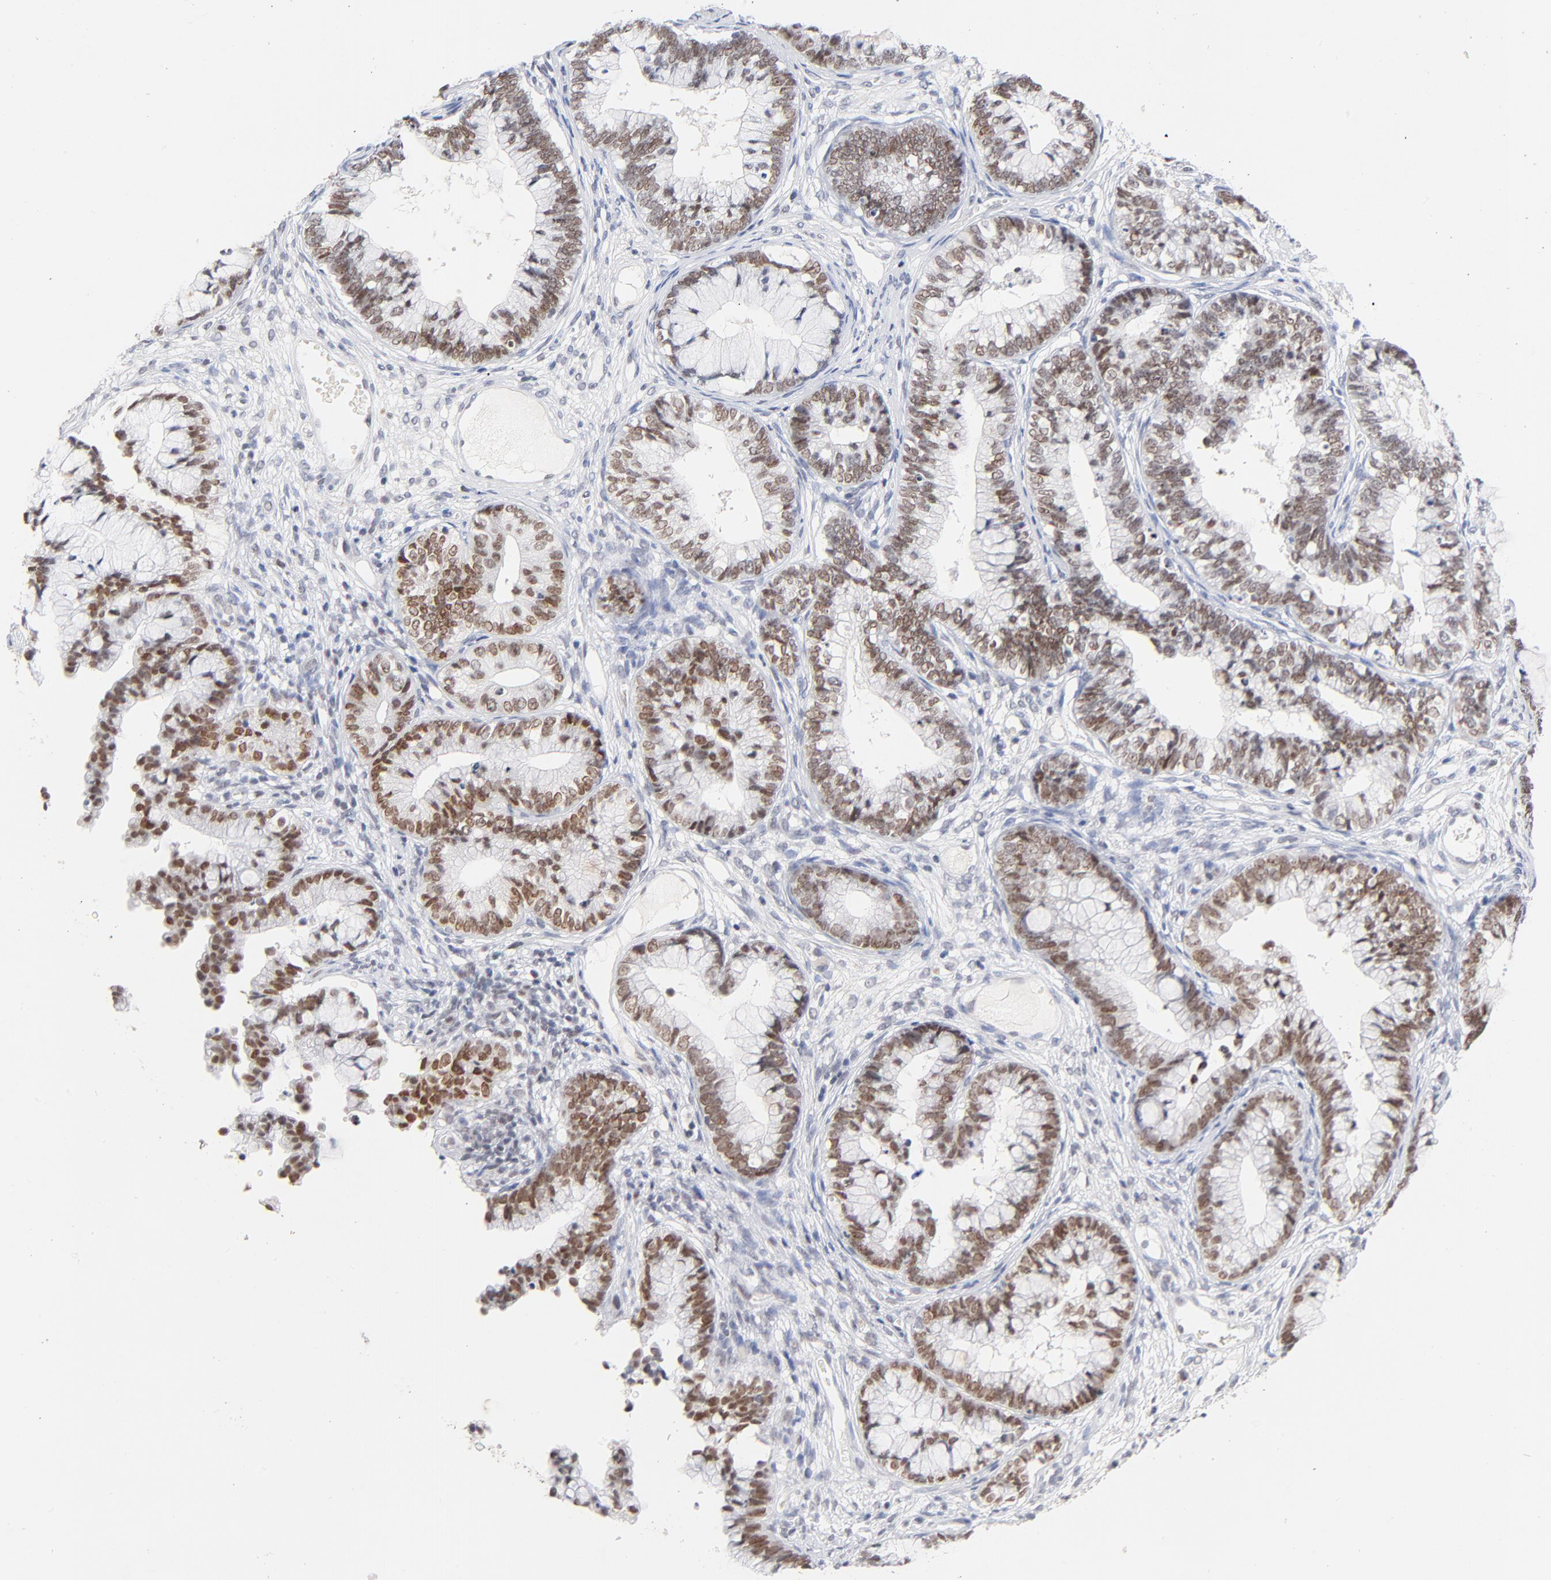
{"staining": {"intensity": "moderate", "quantity": ">75%", "location": "nuclear"}, "tissue": "cervical cancer", "cell_type": "Tumor cells", "image_type": "cancer", "snomed": [{"axis": "morphology", "description": "Adenocarcinoma, NOS"}, {"axis": "topography", "description": "Cervix"}], "caption": "Immunohistochemistry (IHC) (DAB) staining of human adenocarcinoma (cervical) demonstrates moderate nuclear protein positivity in approximately >75% of tumor cells. The staining was performed using DAB (3,3'-diaminobenzidine) to visualize the protein expression in brown, while the nuclei were stained in blue with hematoxylin (Magnification: 20x).", "gene": "ORC2", "patient": {"sex": "female", "age": 44}}